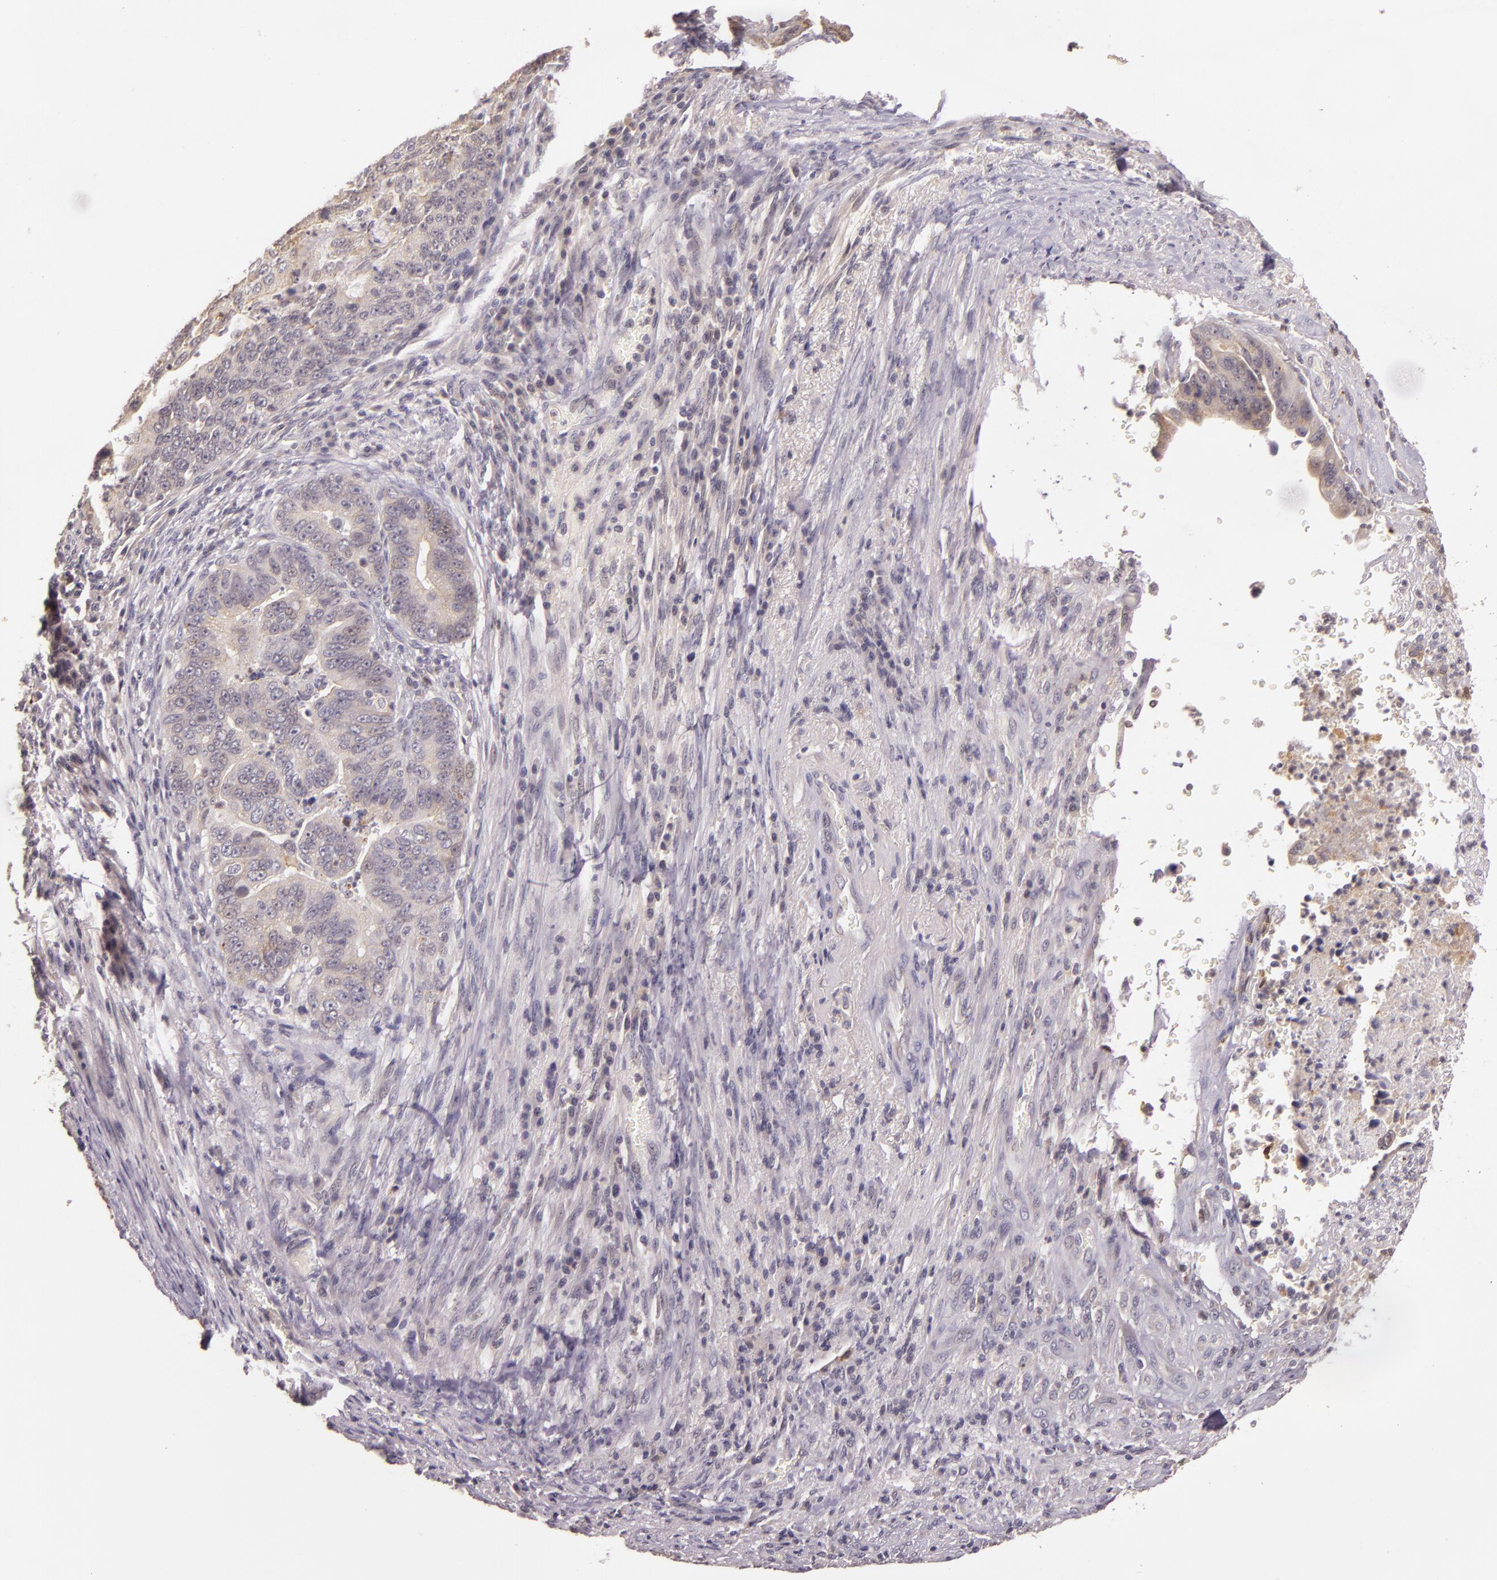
{"staining": {"intensity": "weak", "quantity": "<25%", "location": "cytoplasmic/membranous"}, "tissue": "stomach cancer", "cell_type": "Tumor cells", "image_type": "cancer", "snomed": [{"axis": "morphology", "description": "Adenocarcinoma, NOS"}, {"axis": "topography", "description": "Stomach, upper"}], "caption": "This micrograph is of adenocarcinoma (stomach) stained with IHC to label a protein in brown with the nuclei are counter-stained blue. There is no expression in tumor cells.", "gene": "ARMH4", "patient": {"sex": "female", "age": 50}}